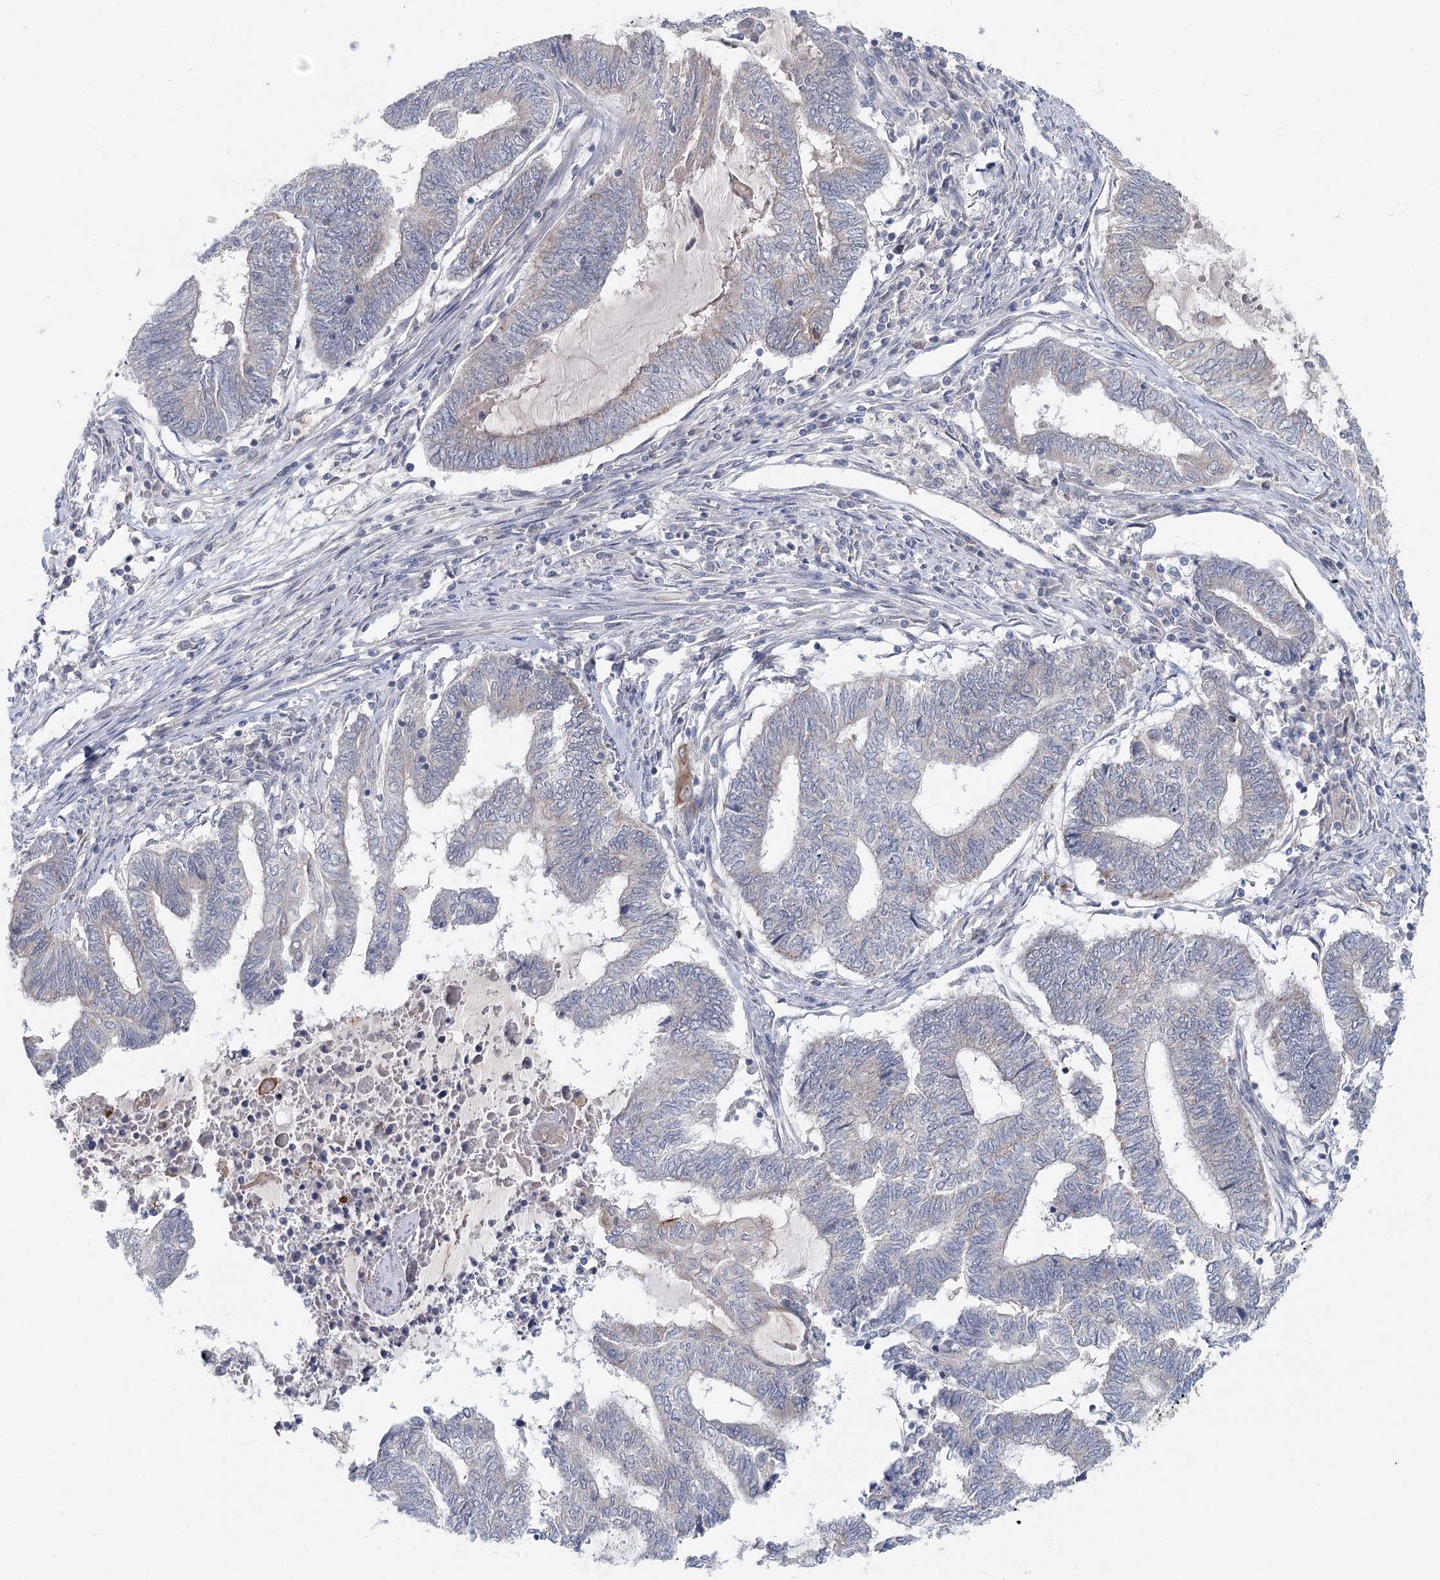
{"staining": {"intensity": "negative", "quantity": "none", "location": "none"}, "tissue": "endometrial cancer", "cell_type": "Tumor cells", "image_type": "cancer", "snomed": [{"axis": "morphology", "description": "Adenocarcinoma, NOS"}, {"axis": "topography", "description": "Uterus"}, {"axis": "topography", "description": "Endometrium"}], "caption": "This is an immunohistochemistry (IHC) micrograph of human adenocarcinoma (endometrial). There is no staining in tumor cells.", "gene": "FBXO7", "patient": {"sex": "female", "age": 70}}